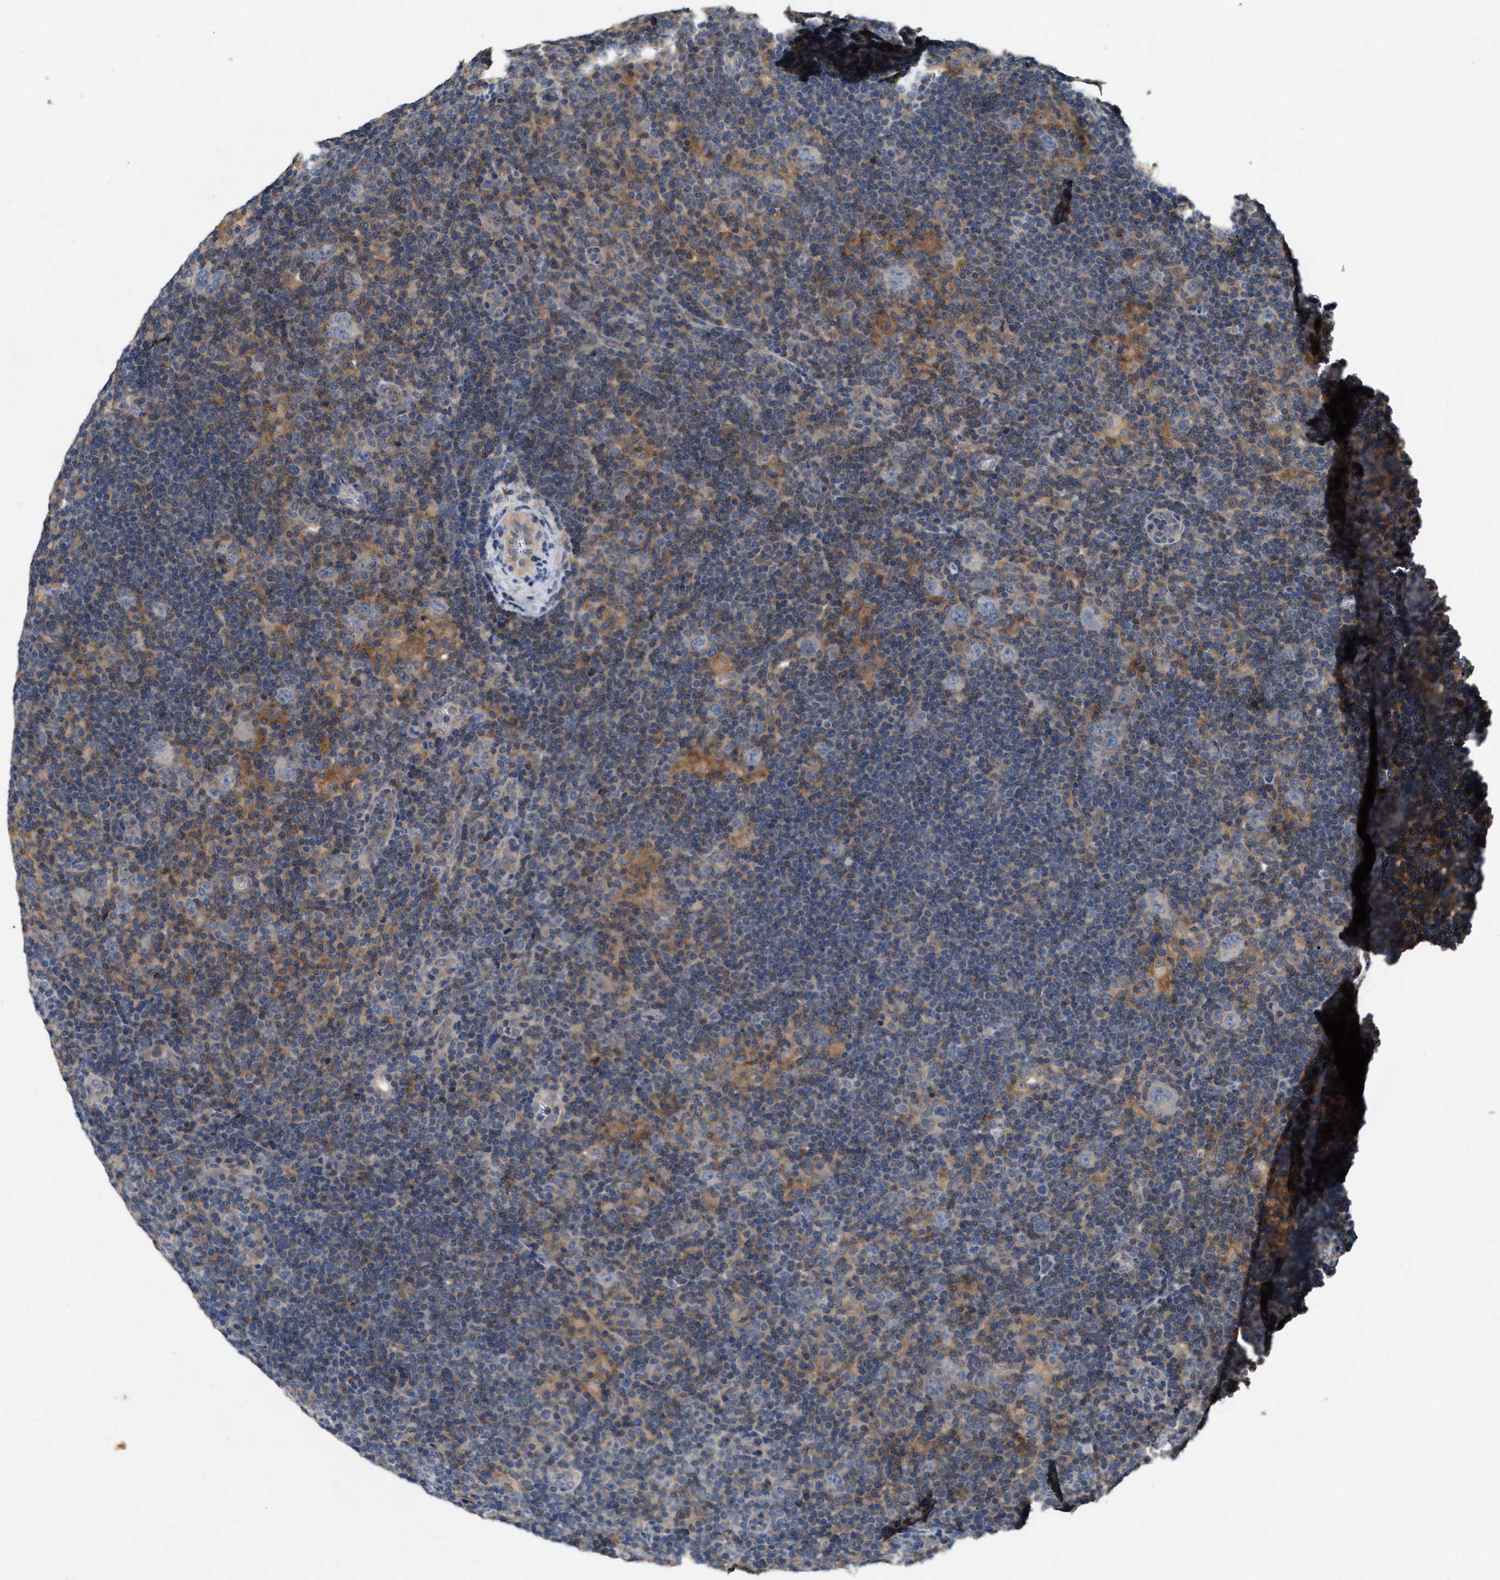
{"staining": {"intensity": "weak", "quantity": "<25%", "location": "cytoplasmic/membranous"}, "tissue": "lymphoma", "cell_type": "Tumor cells", "image_type": "cancer", "snomed": [{"axis": "morphology", "description": "Hodgkin's disease, NOS"}, {"axis": "topography", "description": "Lymph node"}], "caption": "Immunohistochemistry photomicrograph of neoplastic tissue: Hodgkin's disease stained with DAB demonstrates no significant protein staining in tumor cells.", "gene": "LPAR2", "patient": {"sex": "female", "age": 57}}